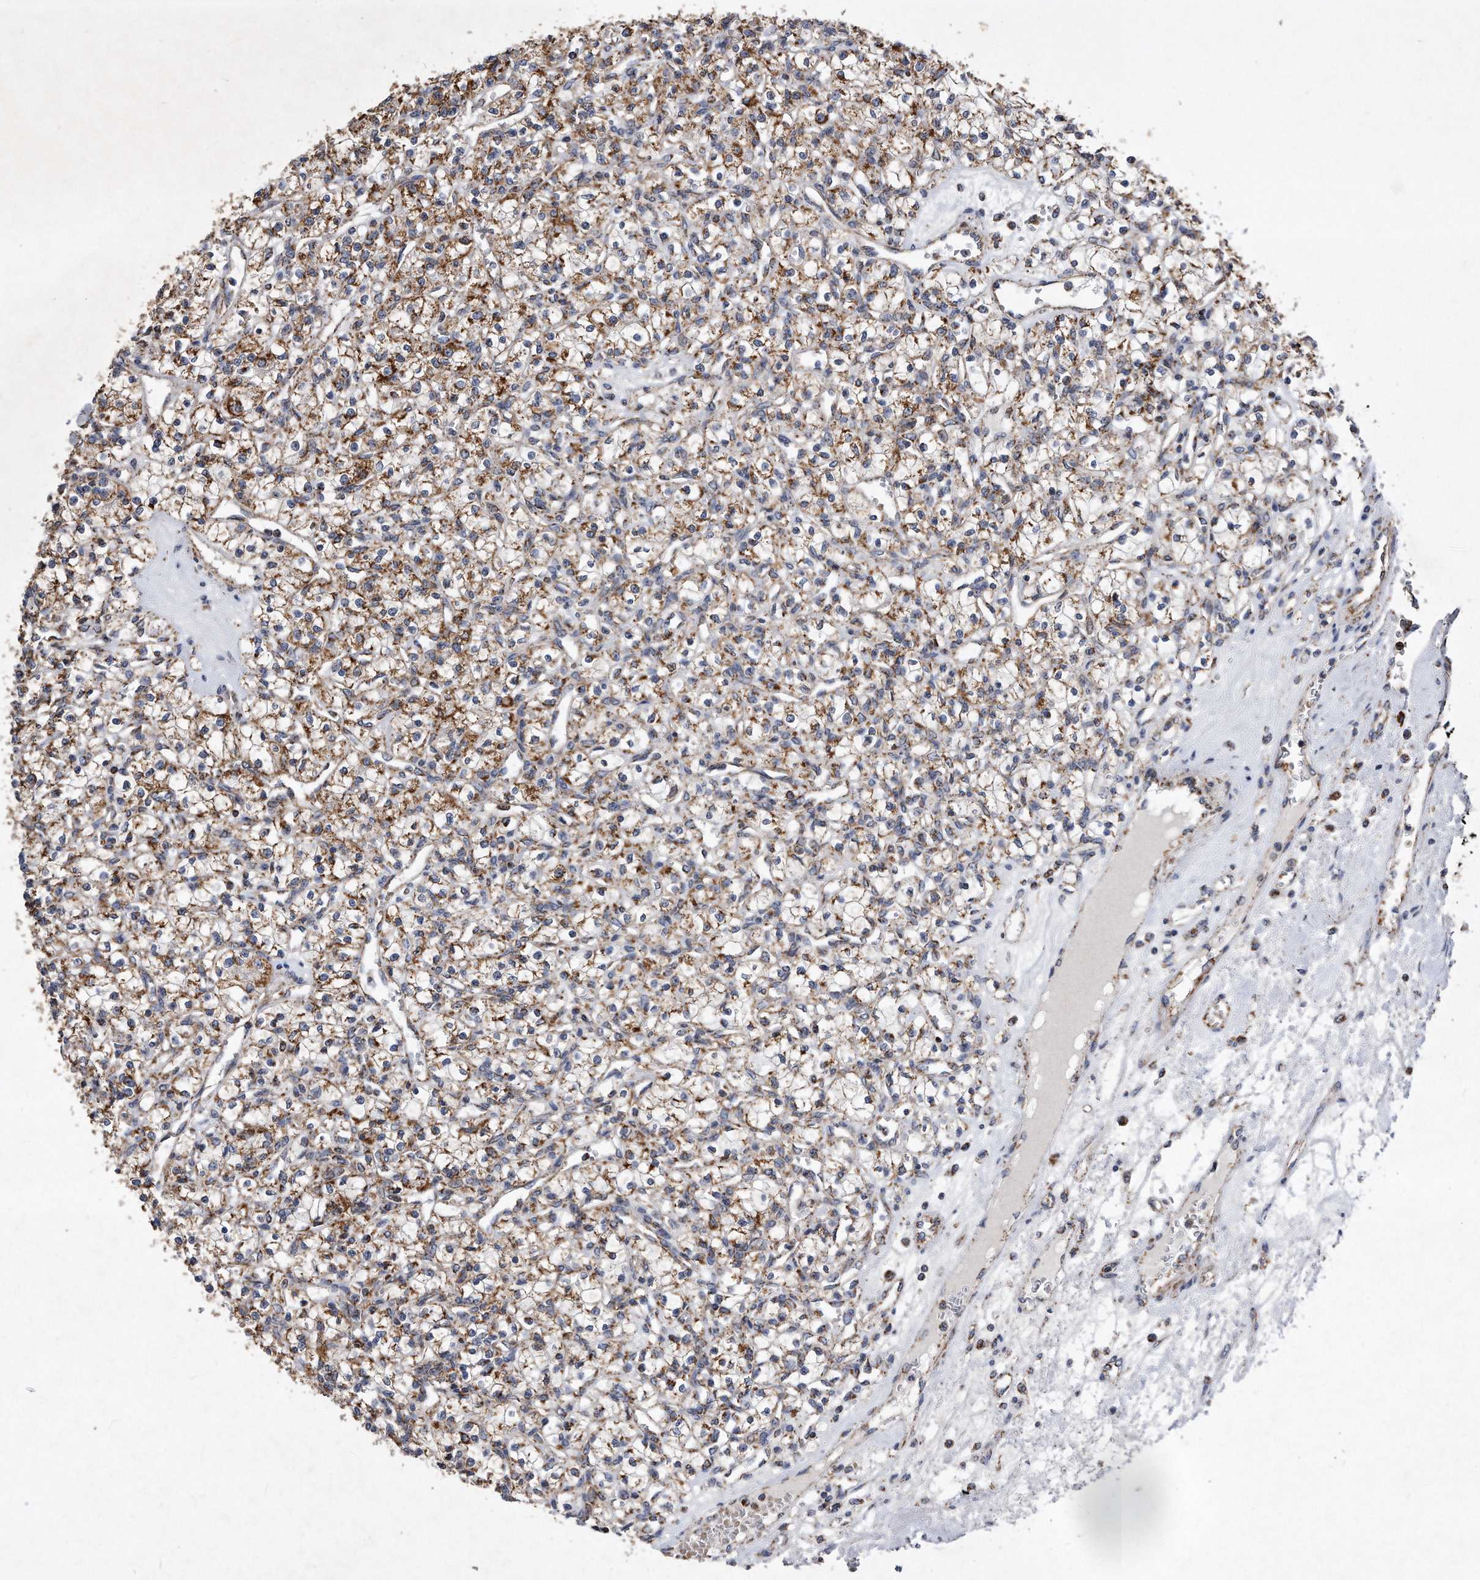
{"staining": {"intensity": "moderate", "quantity": ">75%", "location": "cytoplasmic/membranous"}, "tissue": "renal cancer", "cell_type": "Tumor cells", "image_type": "cancer", "snomed": [{"axis": "morphology", "description": "Adenocarcinoma, NOS"}, {"axis": "topography", "description": "Kidney"}], "caption": "A micrograph of renal cancer (adenocarcinoma) stained for a protein reveals moderate cytoplasmic/membranous brown staining in tumor cells.", "gene": "PPP5C", "patient": {"sex": "female", "age": 59}}